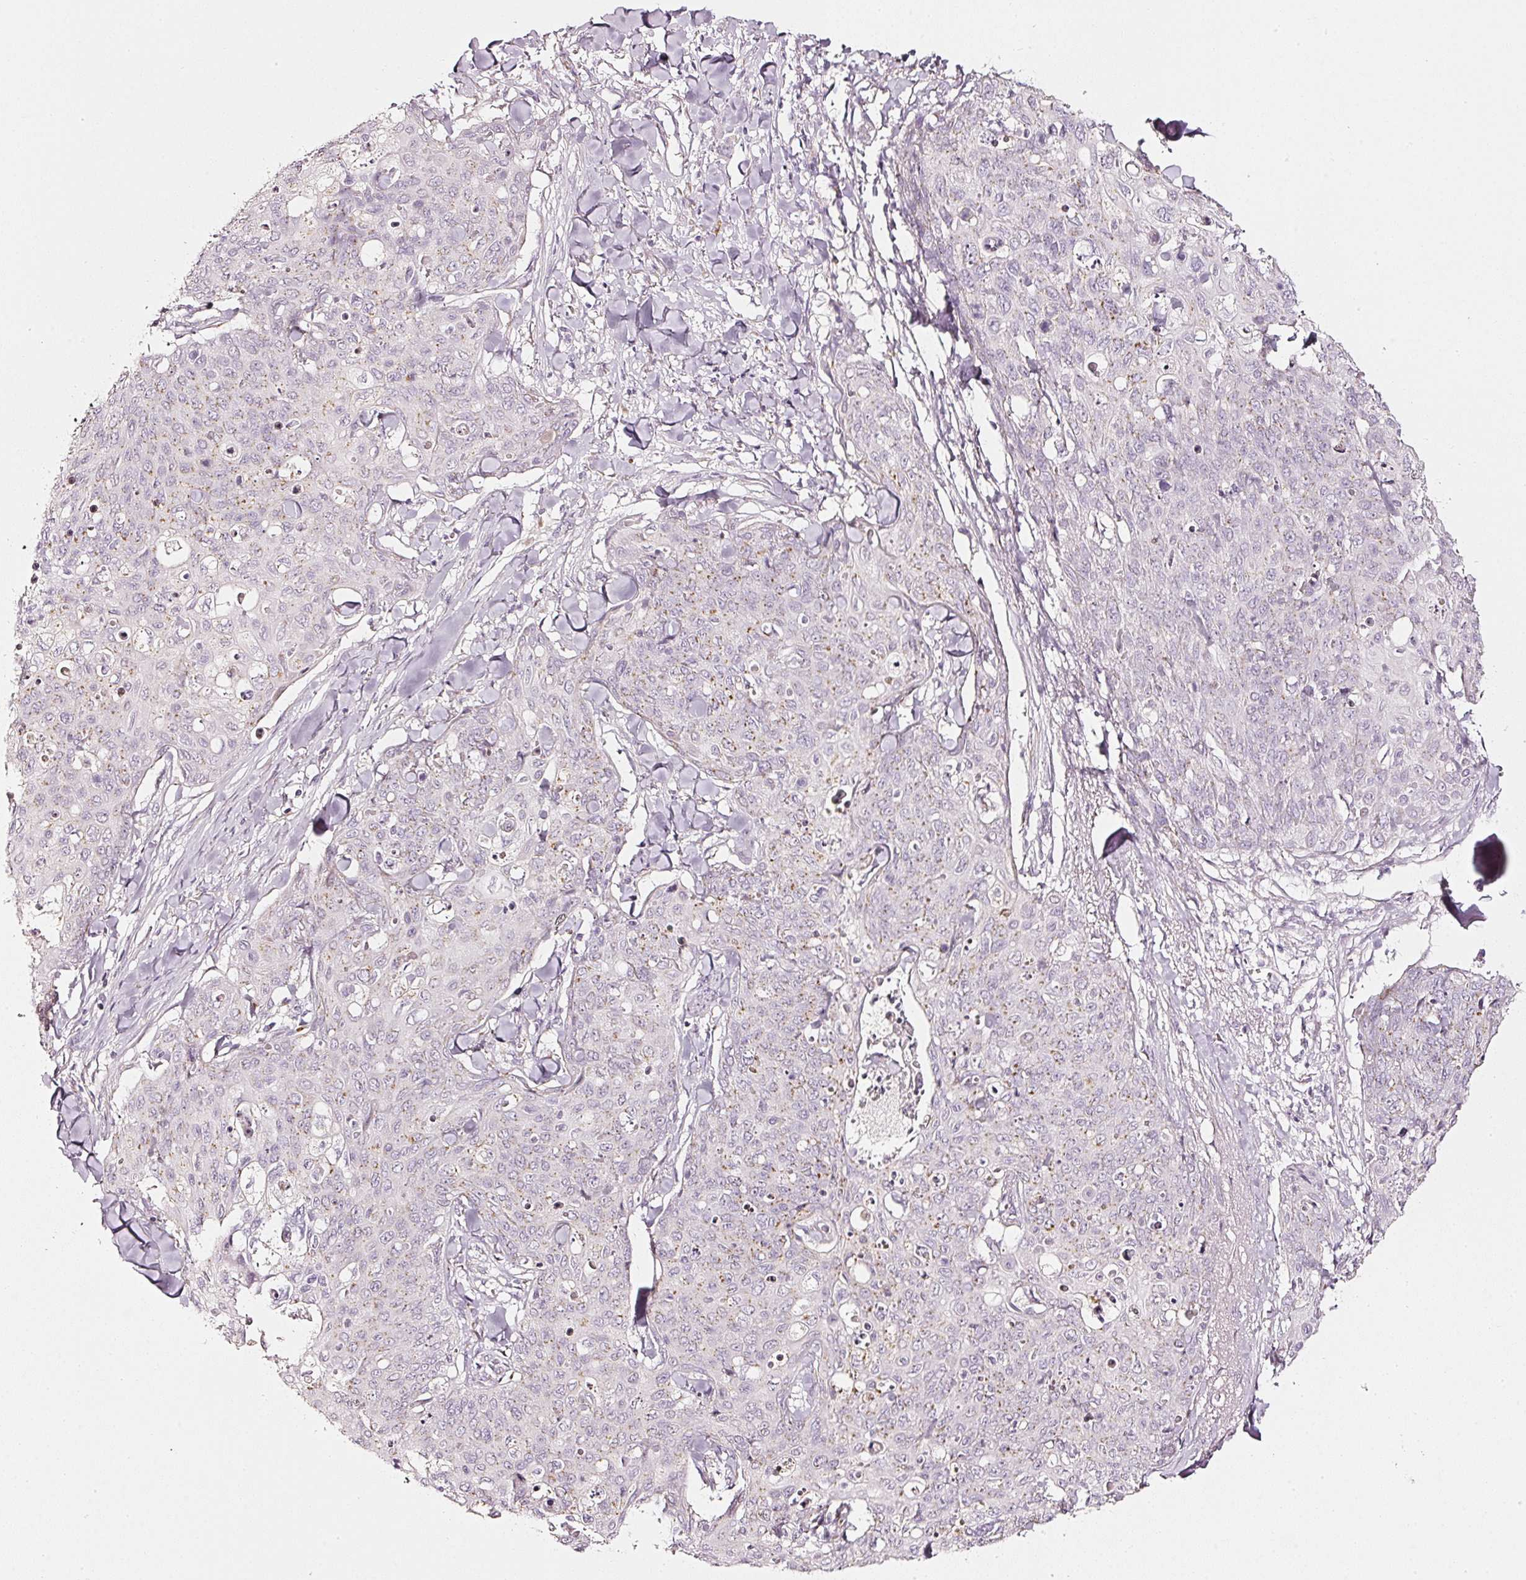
{"staining": {"intensity": "weak", "quantity": "<25%", "location": "cytoplasmic/membranous"}, "tissue": "skin cancer", "cell_type": "Tumor cells", "image_type": "cancer", "snomed": [{"axis": "morphology", "description": "Squamous cell carcinoma, NOS"}, {"axis": "topography", "description": "Skin"}, {"axis": "topography", "description": "Vulva"}], "caption": "This is an immunohistochemistry (IHC) image of human skin cancer (squamous cell carcinoma). There is no positivity in tumor cells.", "gene": "SDF4", "patient": {"sex": "female", "age": 85}}